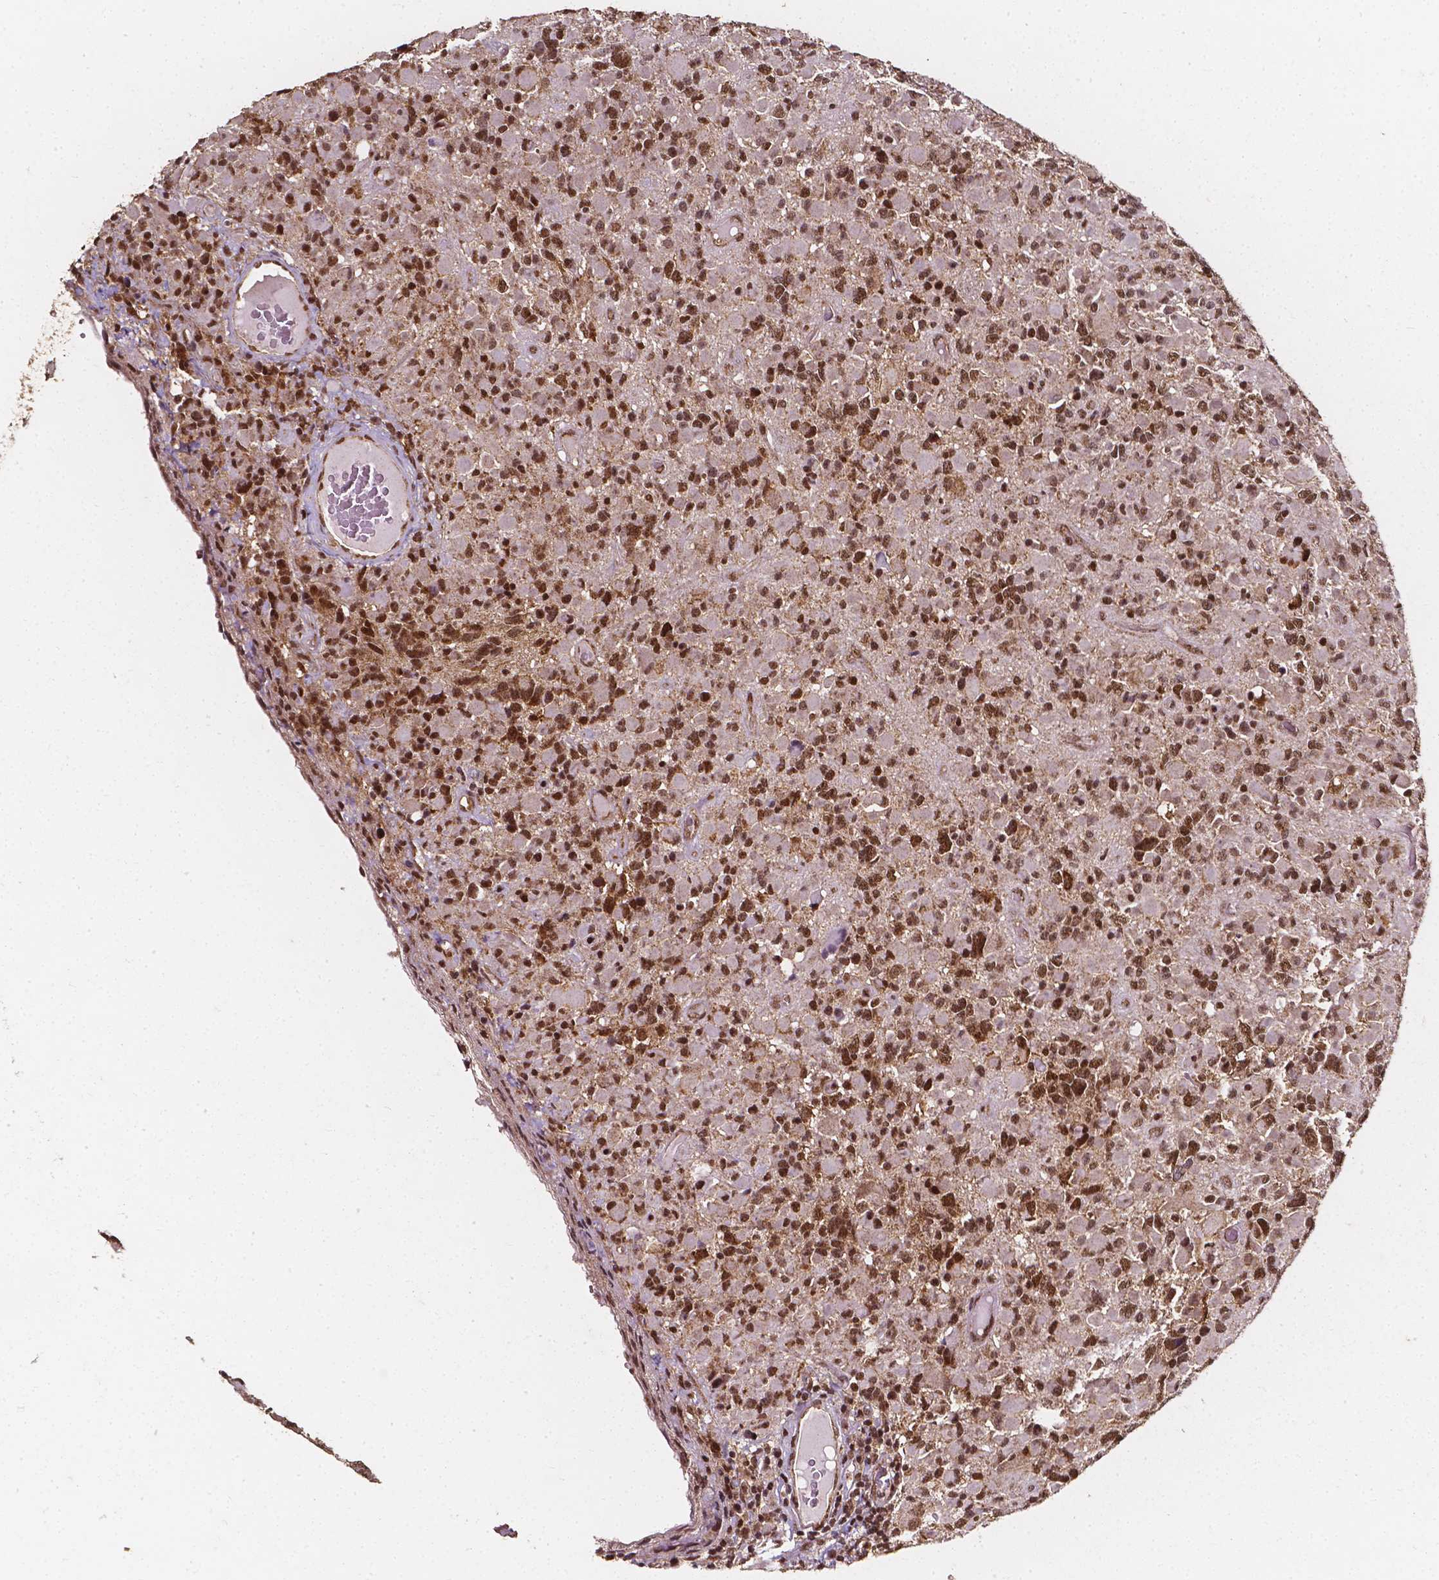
{"staining": {"intensity": "moderate", "quantity": ">75%", "location": "nuclear"}, "tissue": "glioma", "cell_type": "Tumor cells", "image_type": "cancer", "snomed": [{"axis": "morphology", "description": "Glioma, malignant, High grade"}, {"axis": "topography", "description": "Brain"}], "caption": "Tumor cells demonstrate medium levels of moderate nuclear positivity in about >75% of cells in human high-grade glioma (malignant).", "gene": "SMN1", "patient": {"sex": "female", "age": 40}}